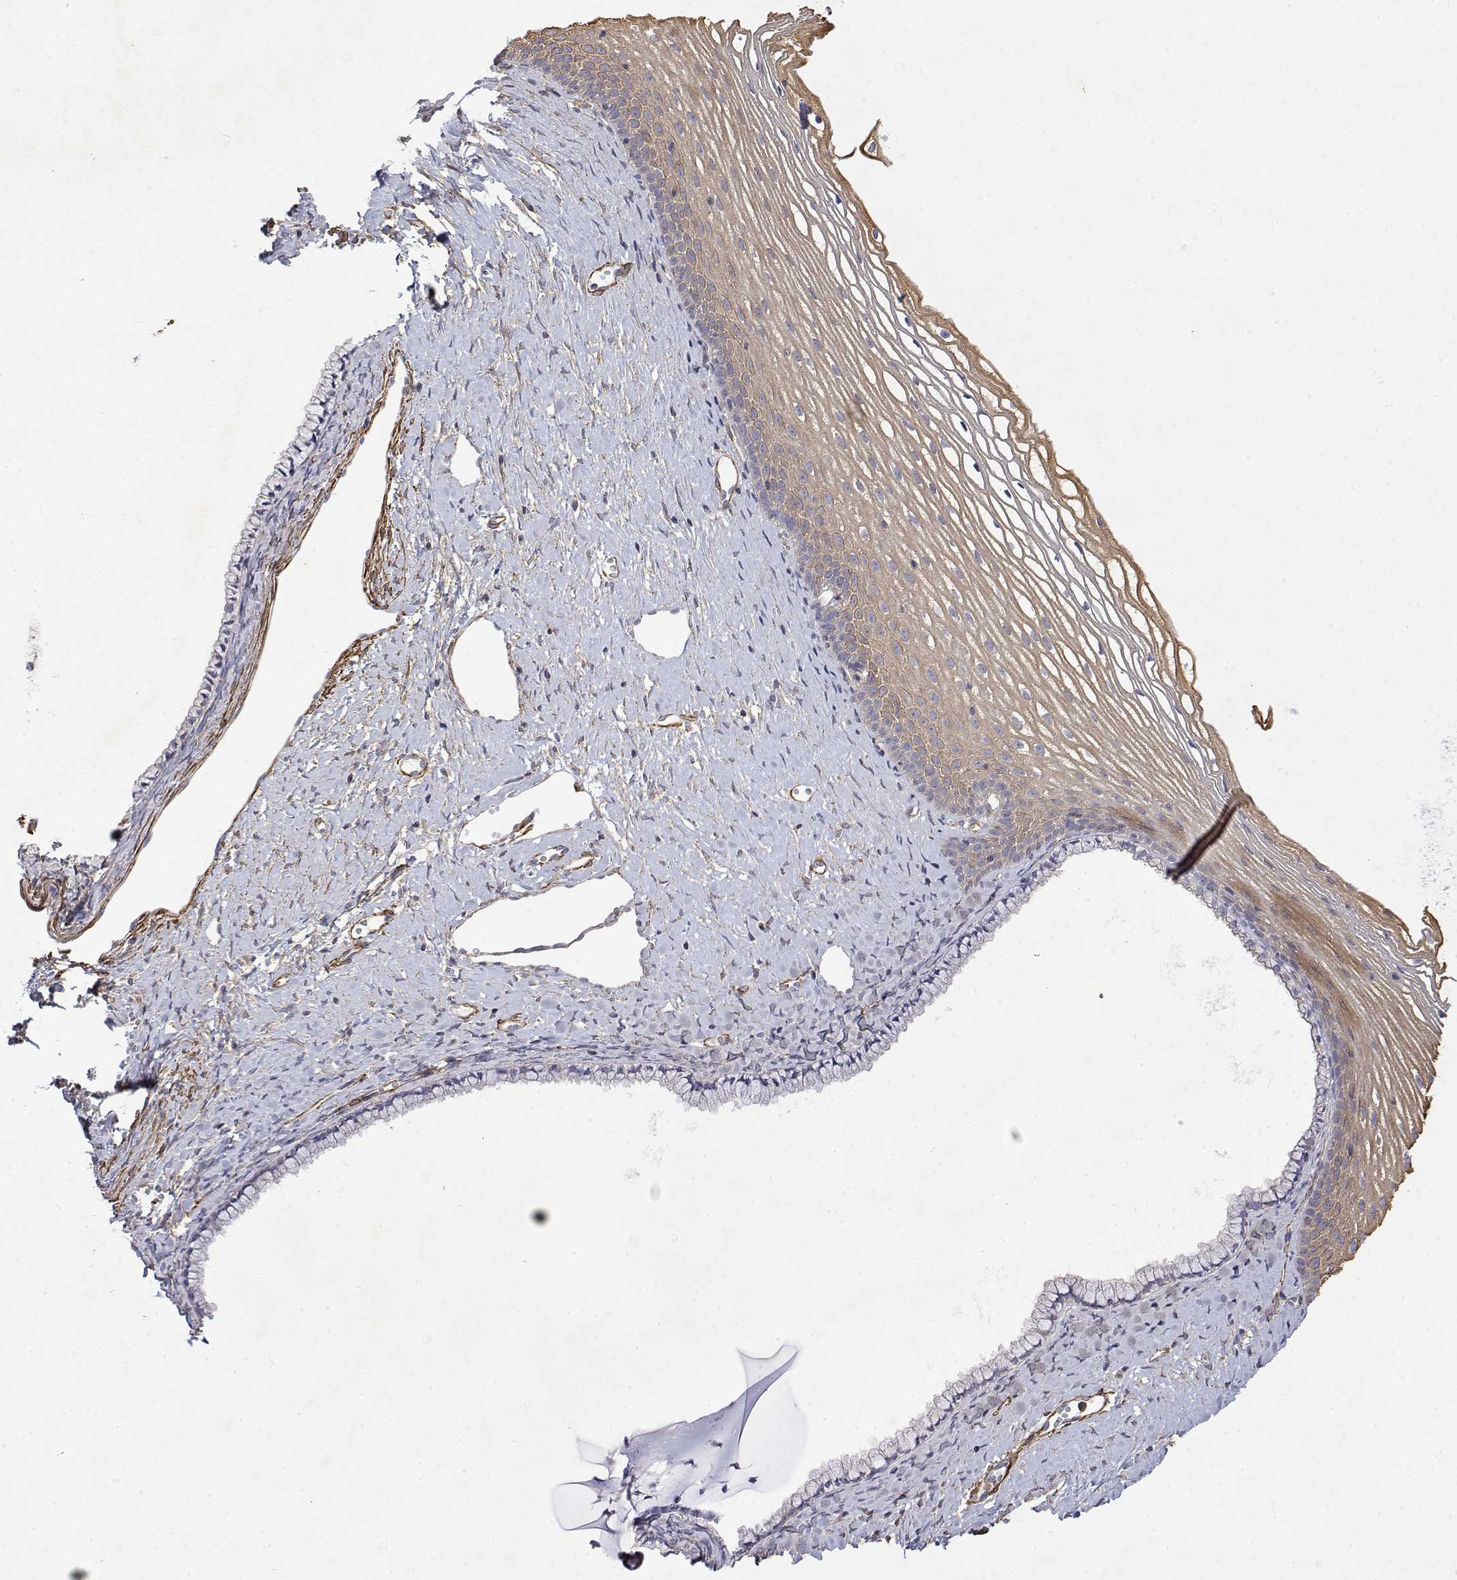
{"staining": {"intensity": "negative", "quantity": "none", "location": "none"}, "tissue": "cervix", "cell_type": "Glandular cells", "image_type": "normal", "snomed": [{"axis": "morphology", "description": "Normal tissue, NOS"}, {"axis": "topography", "description": "Cervix"}], "caption": "Immunohistochemical staining of benign cervix displays no significant positivity in glandular cells.", "gene": "SOWAHD", "patient": {"sex": "female", "age": 40}}